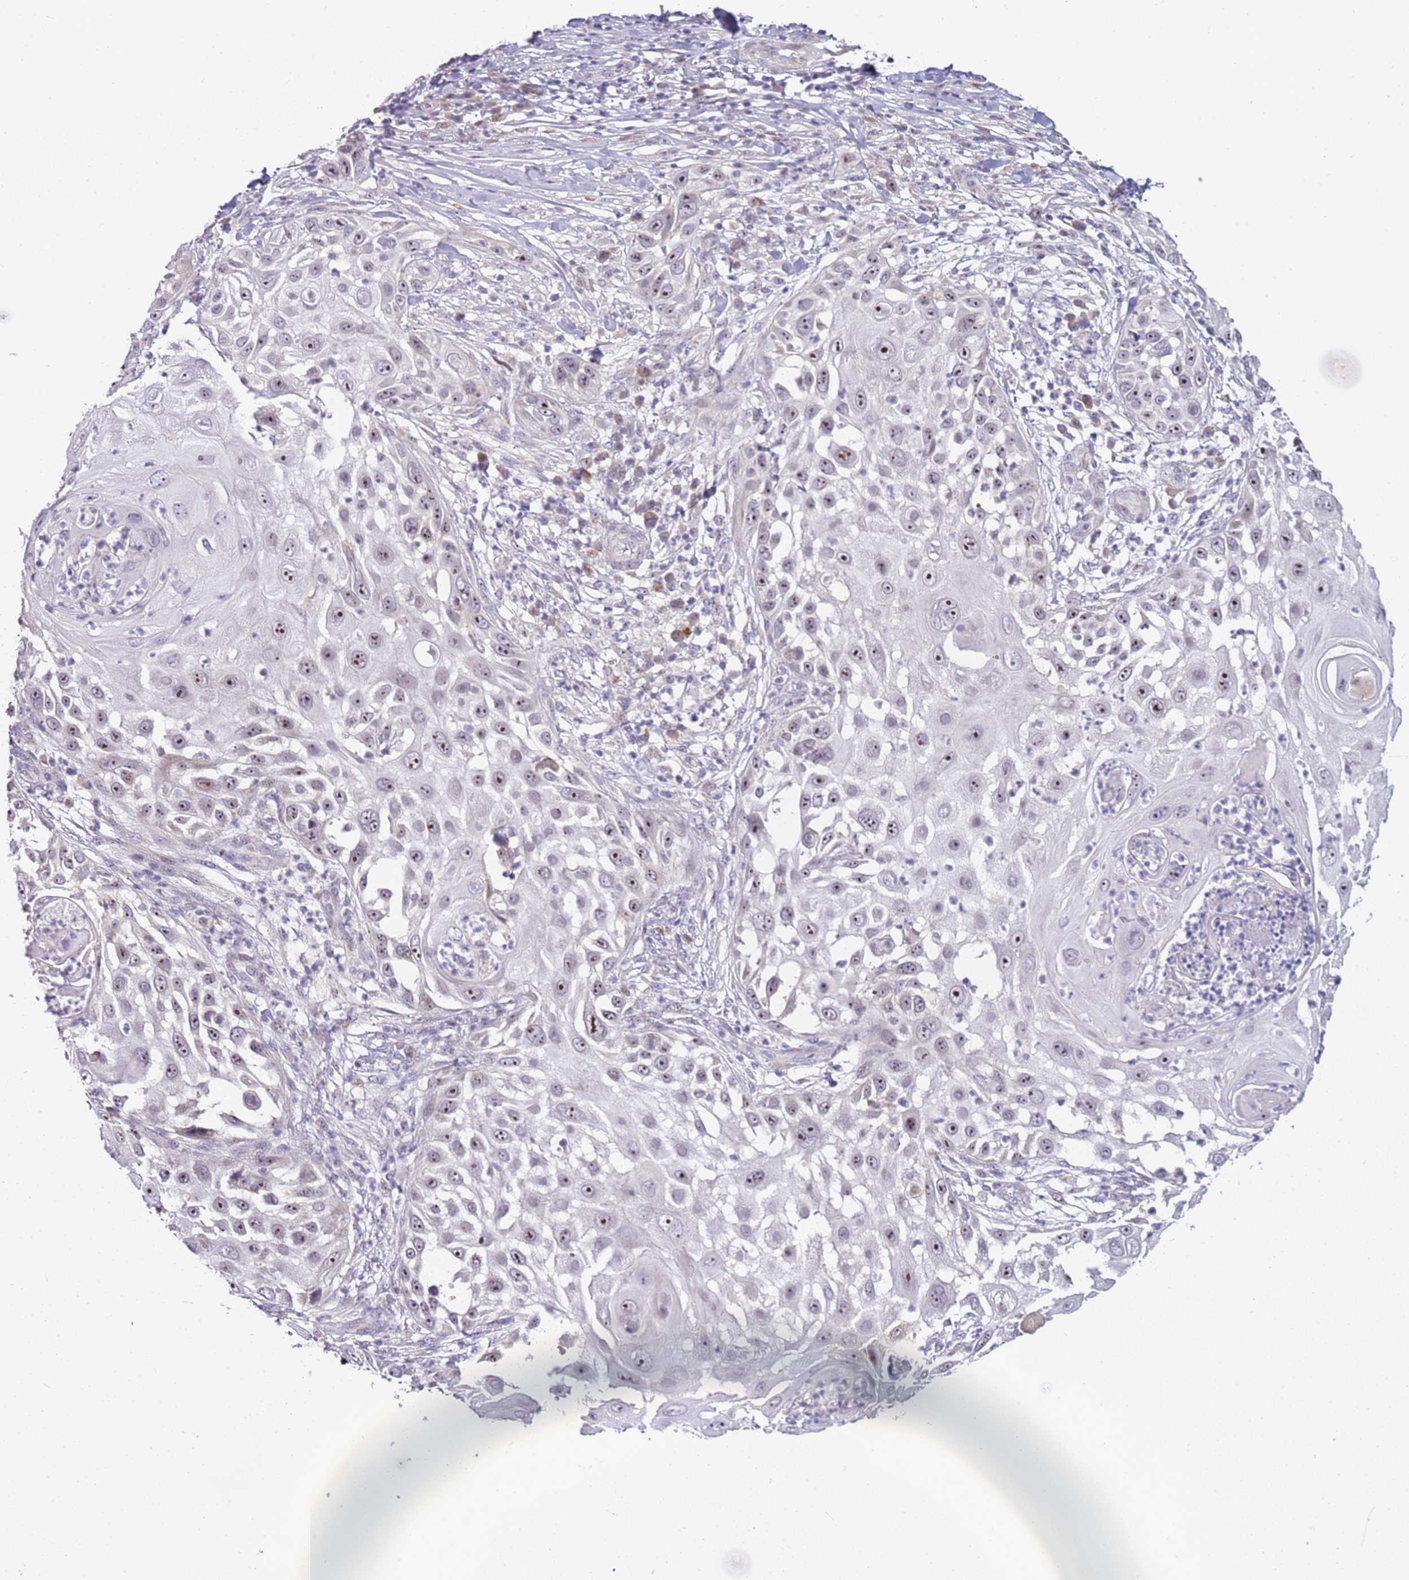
{"staining": {"intensity": "moderate", "quantity": ">75%", "location": "nuclear"}, "tissue": "skin cancer", "cell_type": "Tumor cells", "image_type": "cancer", "snomed": [{"axis": "morphology", "description": "Squamous cell carcinoma, NOS"}, {"axis": "topography", "description": "Skin"}], "caption": "IHC staining of squamous cell carcinoma (skin), which shows medium levels of moderate nuclear expression in approximately >75% of tumor cells indicating moderate nuclear protein expression. The staining was performed using DAB (brown) for protein detection and nuclei were counterstained in hematoxylin (blue).", "gene": "UCMA", "patient": {"sex": "female", "age": 44}}